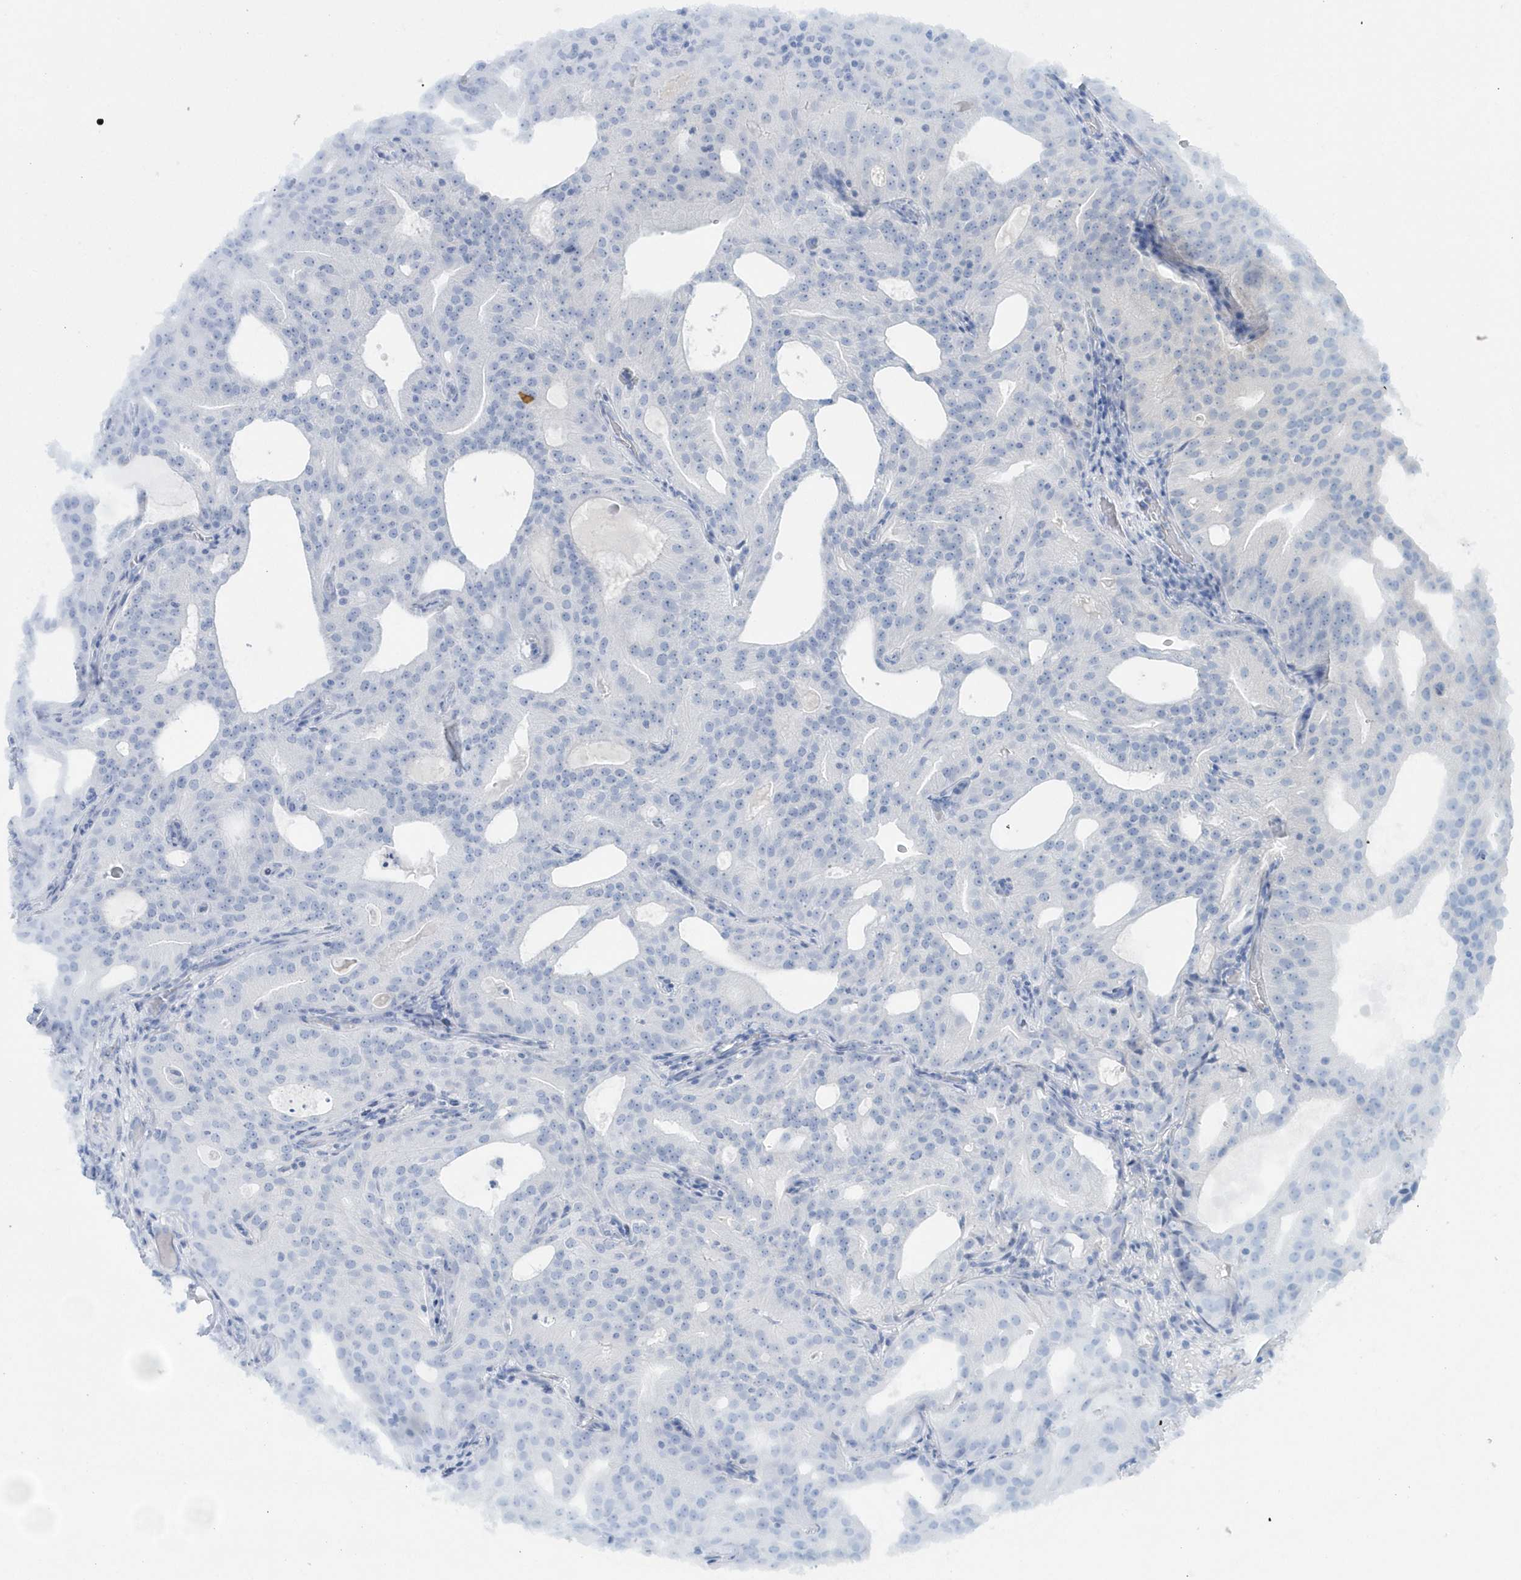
{"staining": {"intensity": "negative", "quantity": "none", "location": "none"}, "tissue": "prostate cancer", "cell_type": "Tumor cells", "image_type": "cancer", "snomed": [{"axis": "morphology", "description": "Adenocarcinoma, Low grade"}, {"axis": "topography", "description": "Prostate"}], "caption": "An IHC image of prostate low-grade adenocarcinoma is shown. There is no staining in tumor cells of prostate low-grade adenocarcinoma.", "gene": "RNF7", "patient": {"sex": "male", "age": 88}}